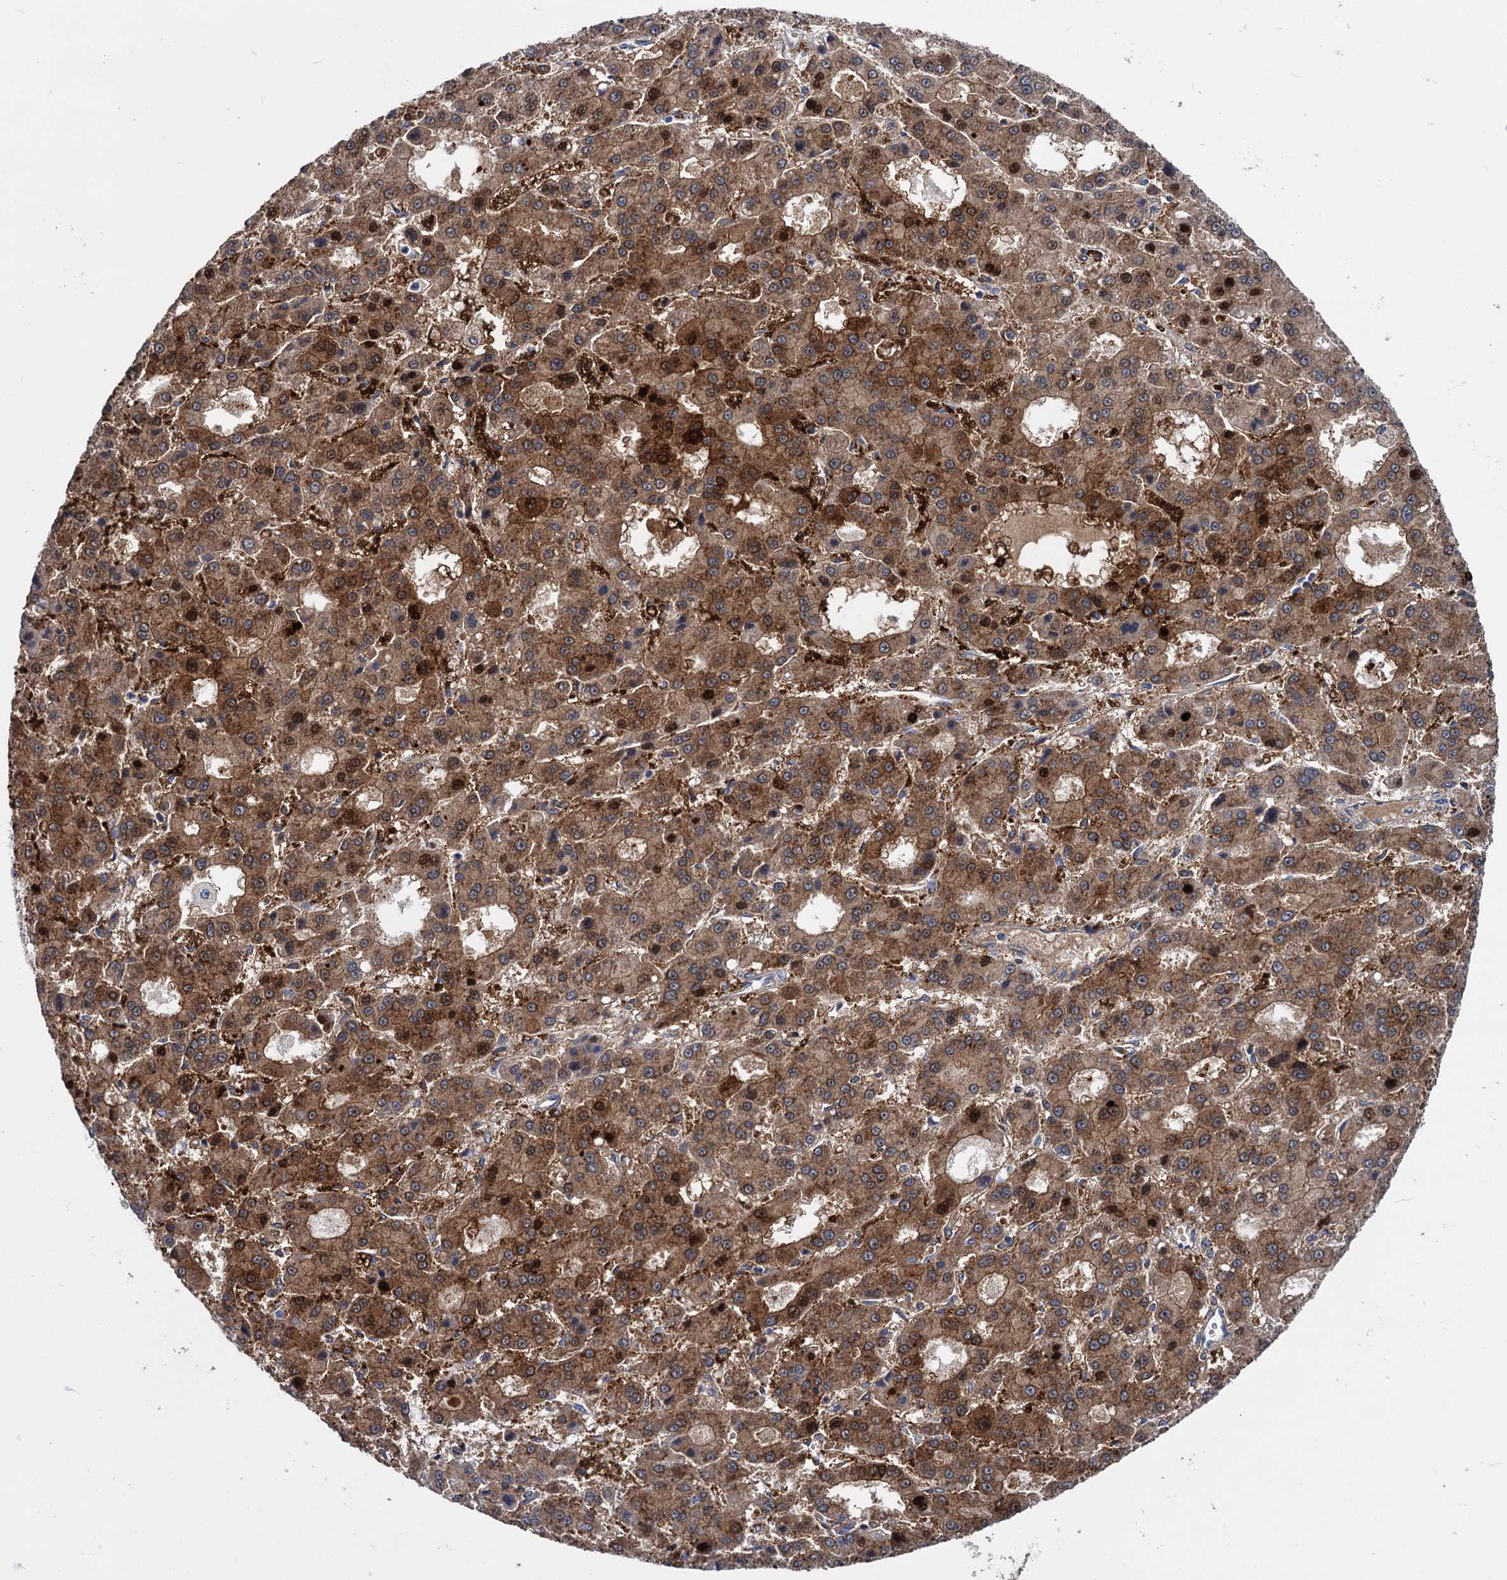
{"staining": {"intensity": "moderate", "quantity": ">75%", "location": "cytoplasmic/membranous"}, "tissue": "liver cancer", "cell_type": "Tumor cells", "image_type": "cancer", "snomed": [{"axis": "morphology", "description": "Carcinoma, Hepatocellular, NOS"}, {"axis": "topography", "description": "Liver"}], "caption": "Immunohistochemistry photomicrograph of liver cancer (hepatocellular carcinoma) stained for a protein (brown), which reveals medium levels of moderate cytoplasmic/membranous expression in approximately >75% of tumor cells.", "gene": "GSTM3", "patient": {"sex": "male", "age": 70}}